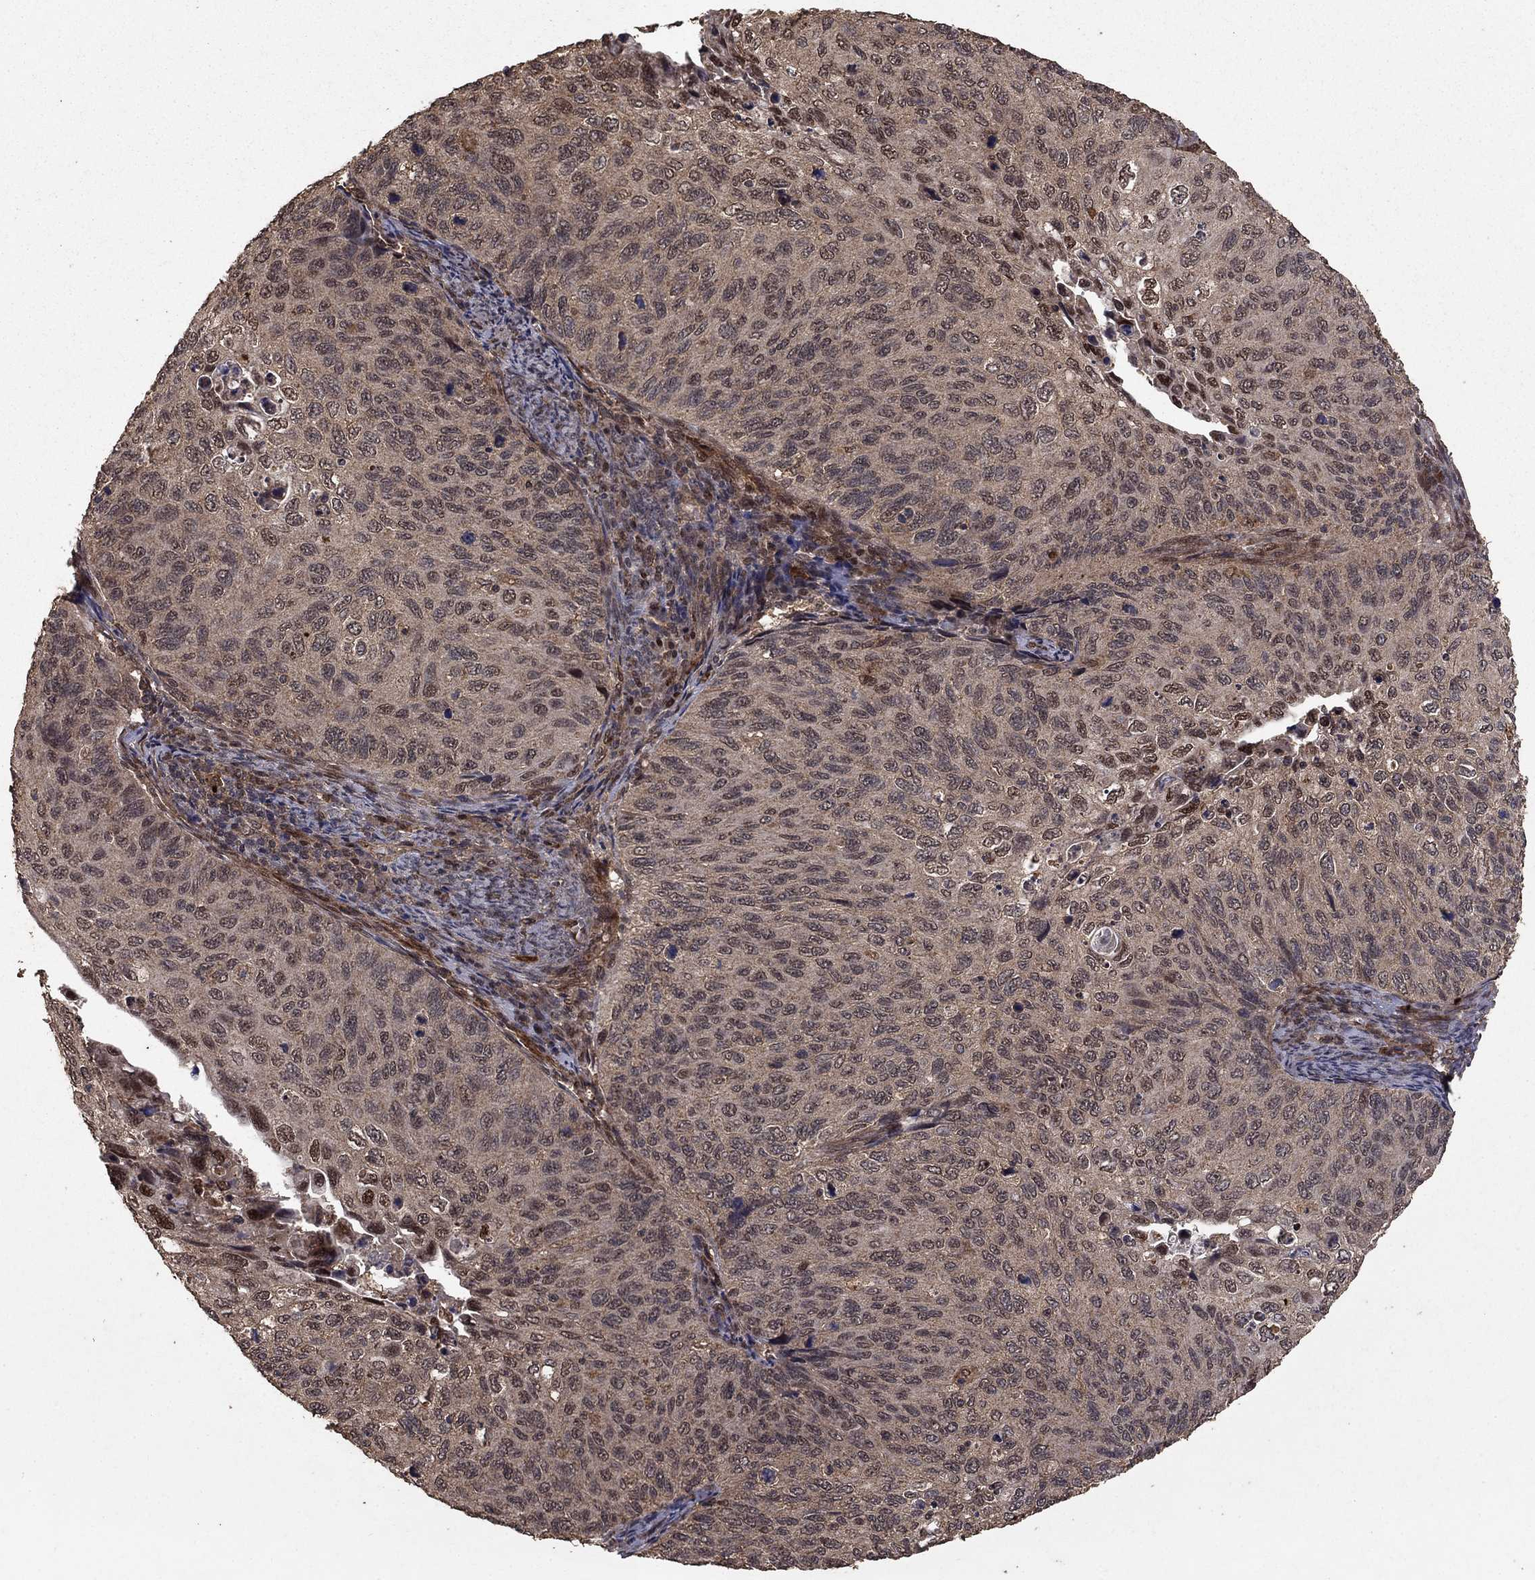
{"staining": {"intensity": "weak", "quantity": "<25%", "location": "nuclear"}, "tissue": "cervical cancer", "cell_type": "Tumor cells", "image_type": "cancer", "snomed": [{"axis": "morphology", "description": "Squamous cell carcinoma, NOS"}, {"axis": "topography", "description": "Cervix"}], "caption": "Tumor cells are negative for protein expression in human cervical squamous cell carcinoma.", "gene": "PRDM1", "patient": {"sex": "female", "age": 70}}